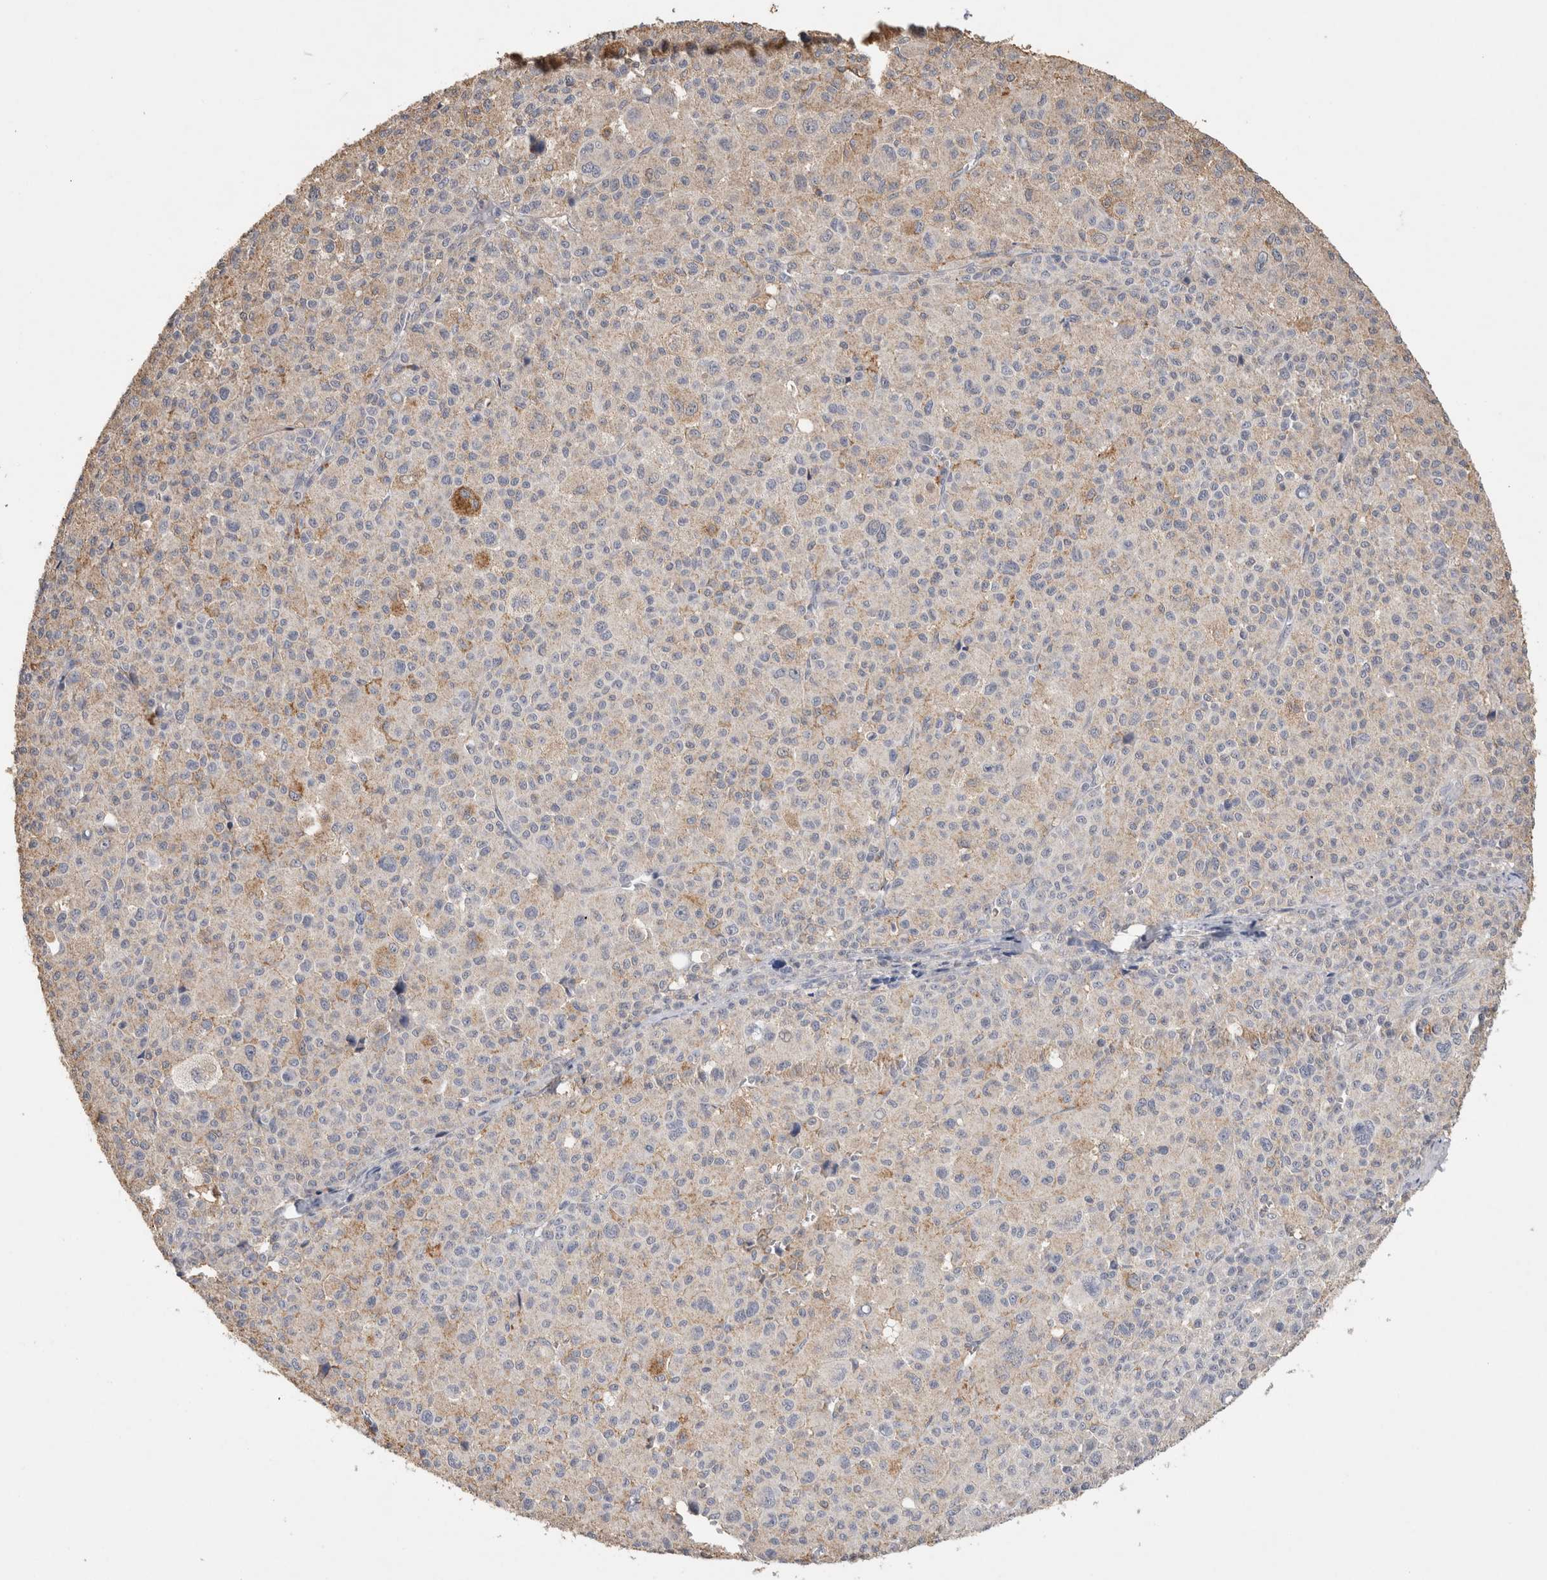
{"staining": {"intensity": "negative", "quantity": "none", "location": "none"}, "tissue": "melanoma", "cell_type": "Tumor cells", "image_type": "cancer", "snomed": [{"axis": "morphology", "description": "Malignant melanoma, Metastatic site"}, {"axis": "topography", "description": "Skin"}], "caption": "Immunohistochemical staining of malignant melanoma (metastatic site) exhibits no significant staining in tumor cells.", "gene": "CNTFR", "patient": {"sex": "female", "age": 74}}